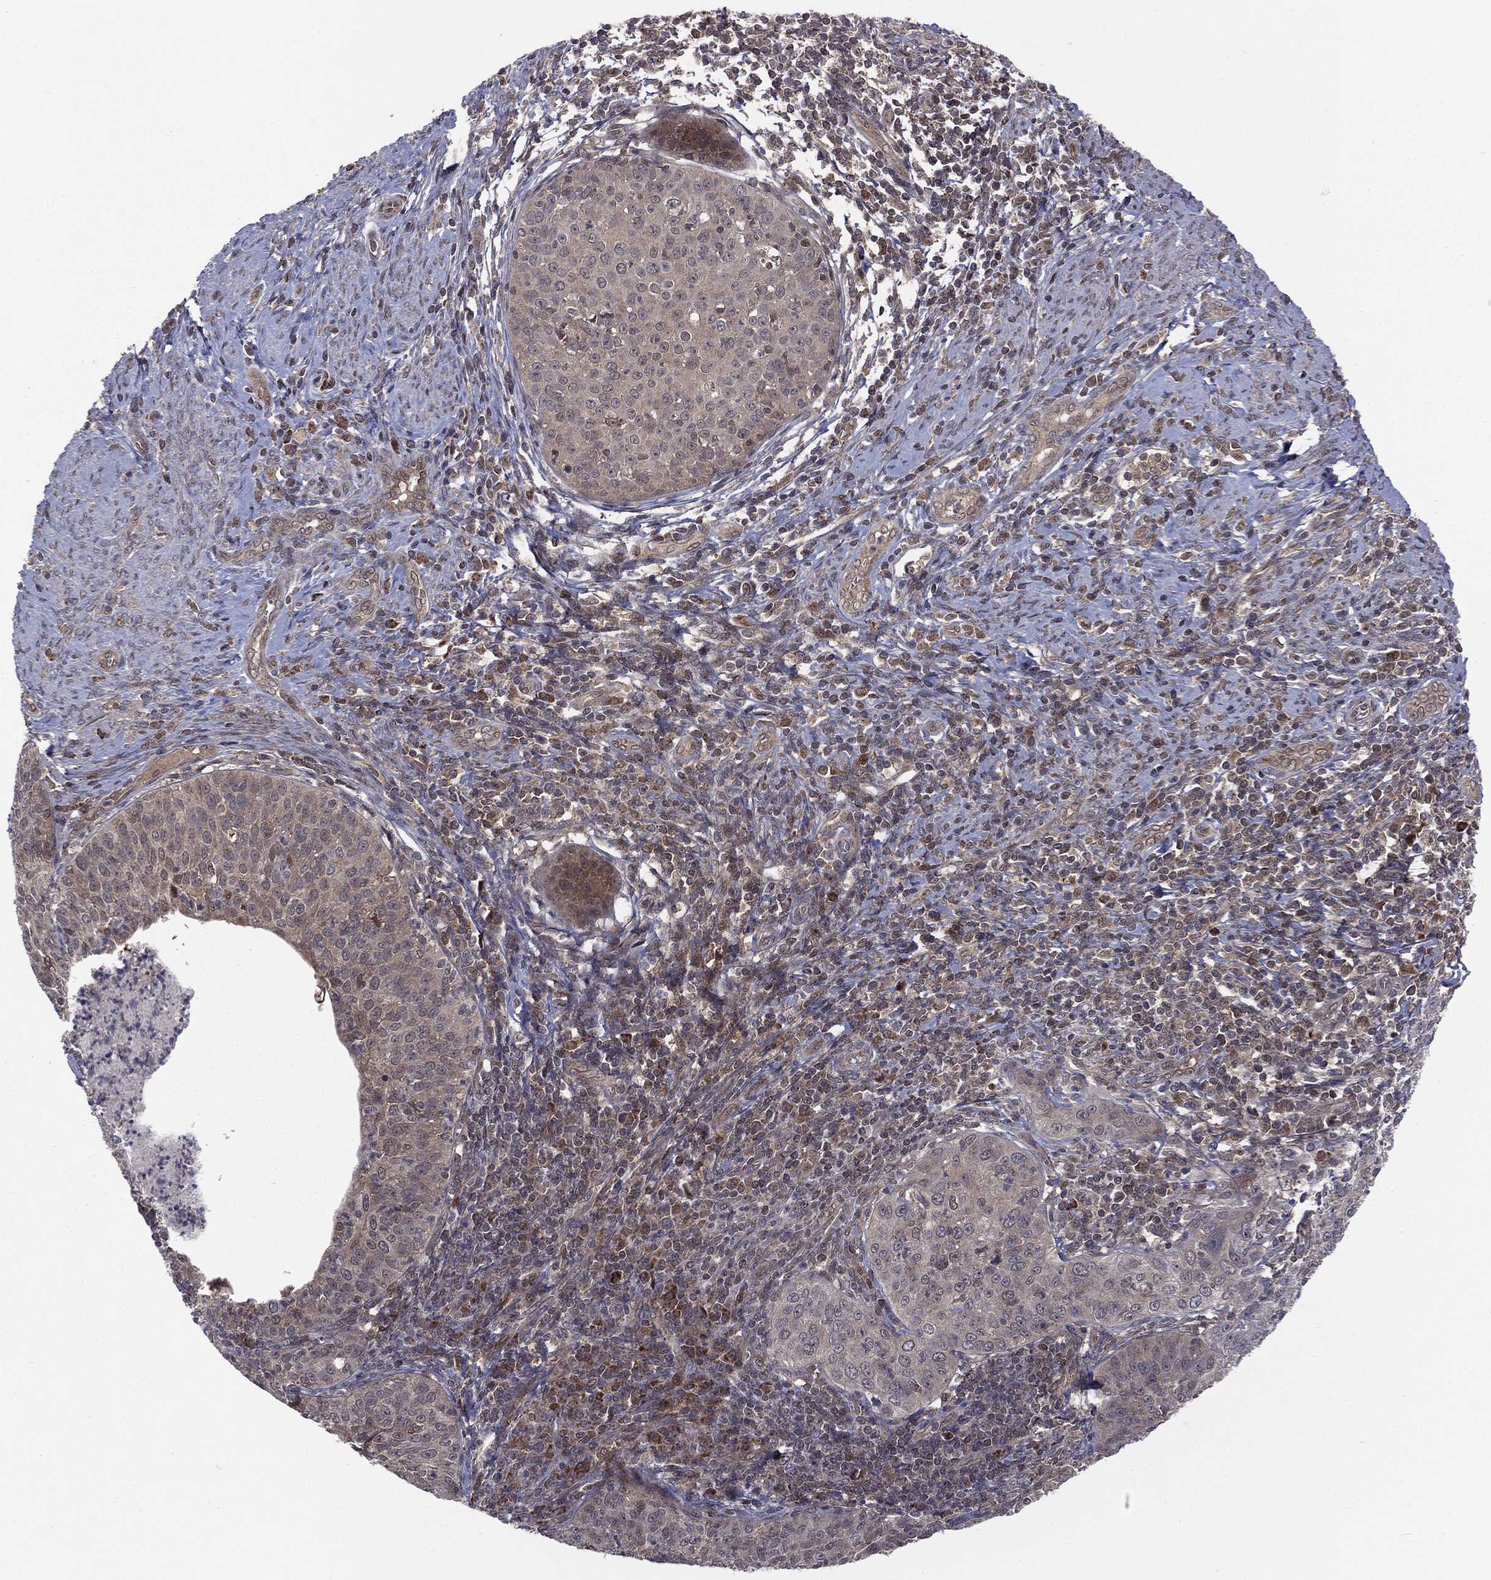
{"staining": {"intensity": "moderate", "quantity": "<25%", "location": "cytoplasmic/membranous,nuclear"}, "tissue": "cervical cancer", "cell_type": "Tumor cells", "image_type": "cancer", "snomed": [{"axis": "morphology", "description": "Squamous cell carcinoma, NOS"}, {"axis": "topography", "description": "Cervix"}], "caption": "Immunohistochemistry (IHC) image of human cervical squamous cell carcinoma stained for a protein (brown), which demonstrates low levels of moderate cytoplasmic/membranous and nuclear staining in approximately <25% of tumor cells.", "gene": "PTPA", "patient": {"sex": "female", "age": 30}}